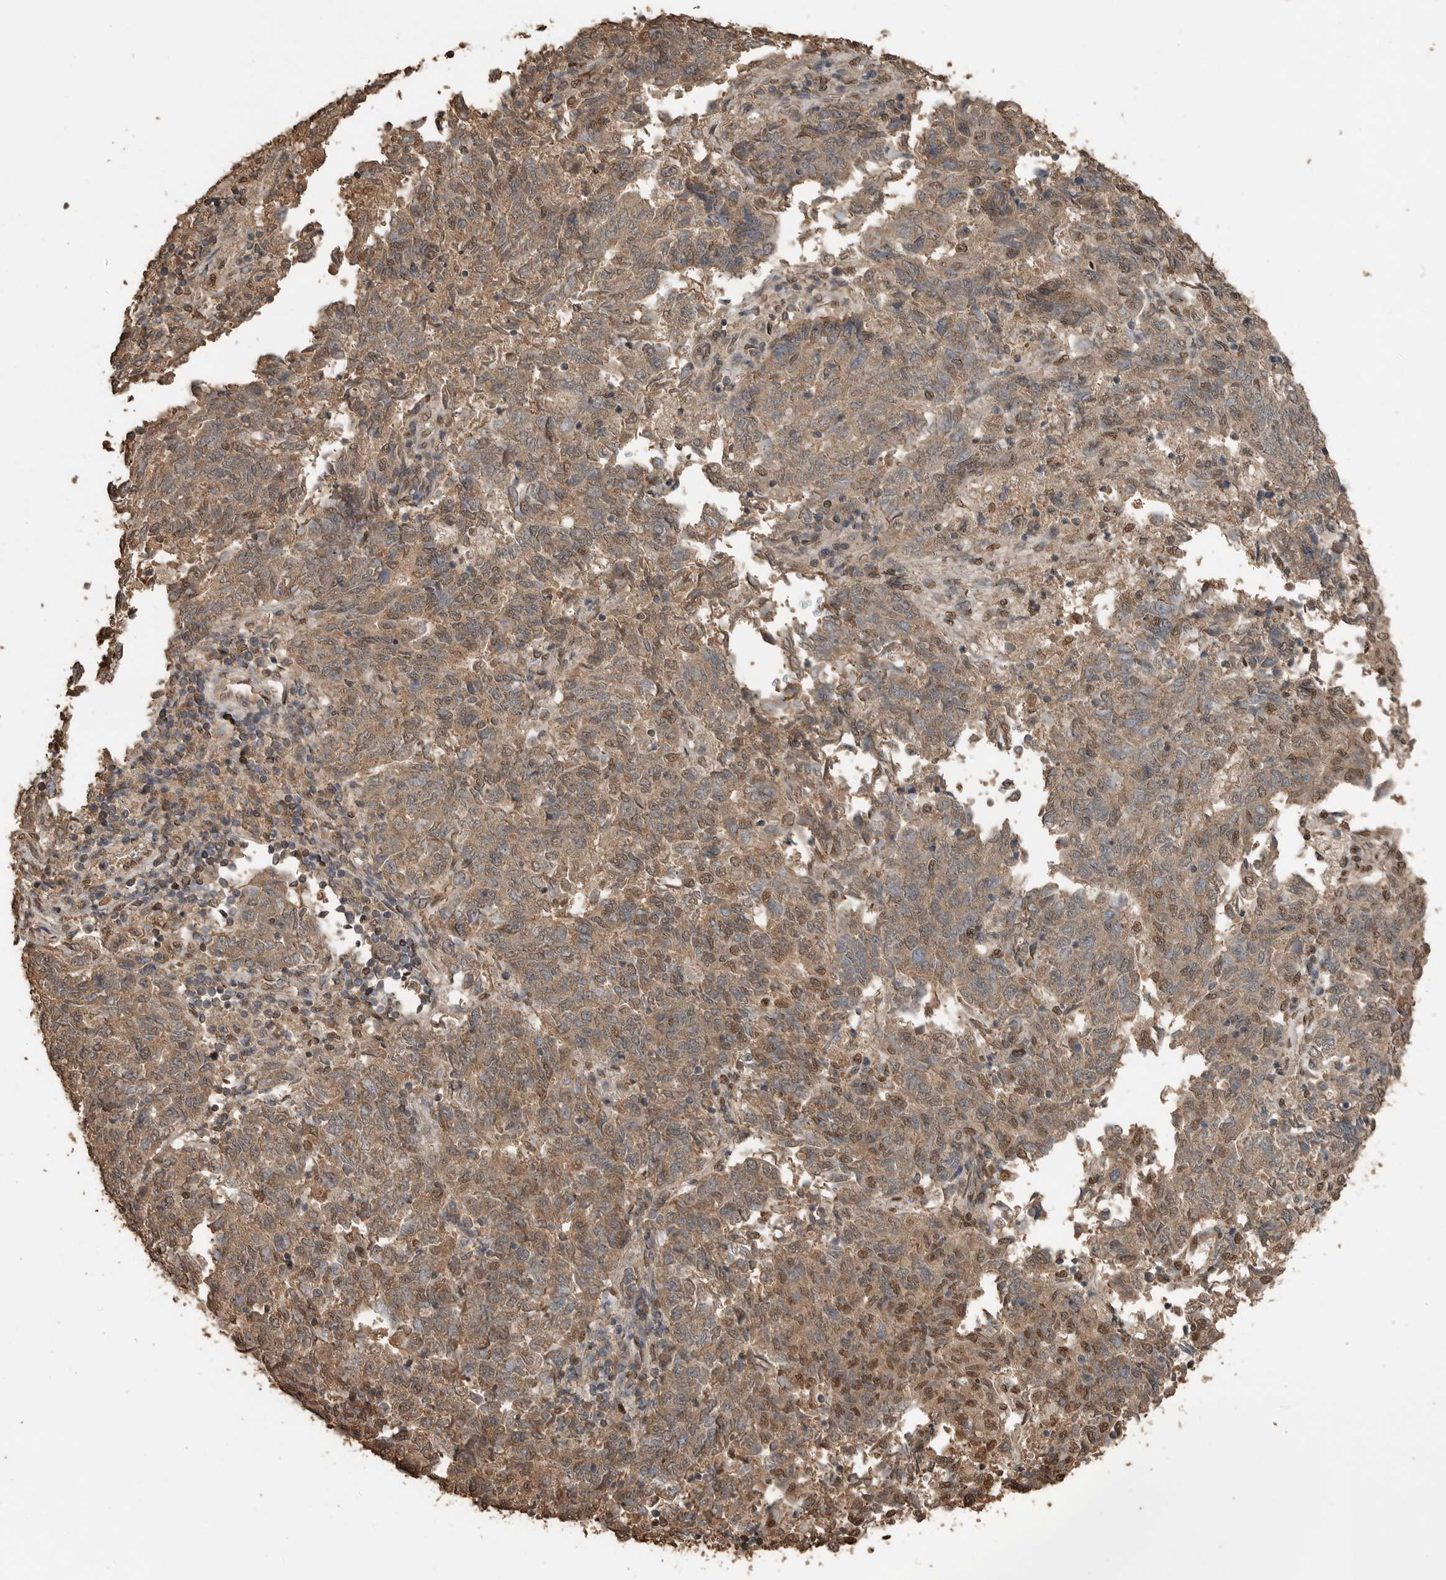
{"staining": {"intensity": "moderate", "quantity": ">75%", "location": "cytoplasmic/membranous,nuclear"}, "tissue": "endometrial cancer", "cell_type": "Tumor cells", "image_type": "cancer", "snomed": [{"axis": "morphology", "description": "Adenocarcinoma, NOS"}, {"axis": "topography", "description": "Endometrium"}], "caption": "Adenocarcinoma (endometrial) was stained to show a protein in brown. There is medium levels of moderate cytoplasmic/membranous and nuclear positivity in approximately >75% of tumor cells.", "gene": "BLZF1", "patient": {"sex": "female", "age": 80}}